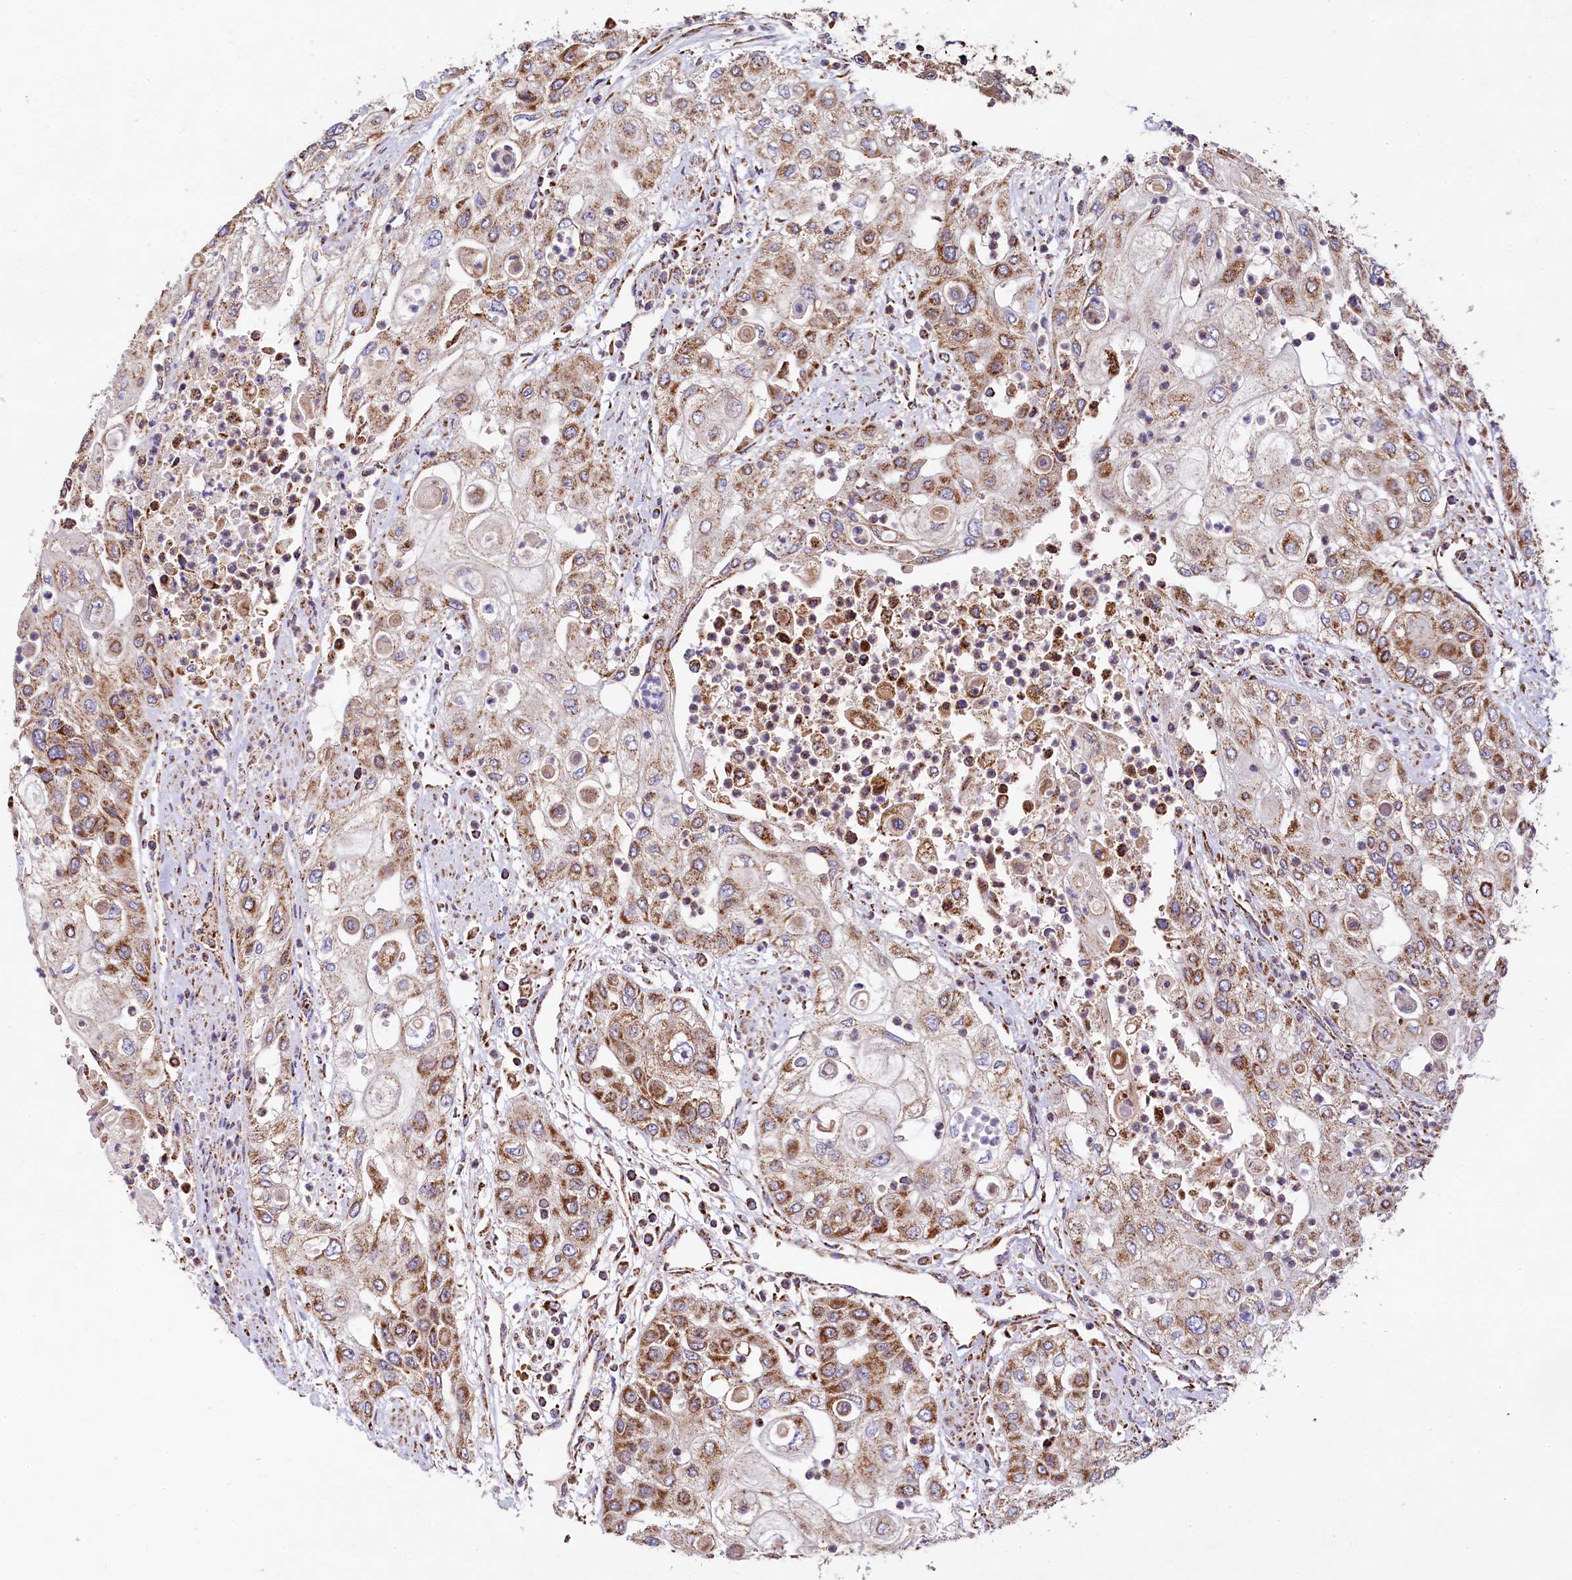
{"staining": {"intensity": "moderate", "quantity": ">75%", "location": "cytoplasmic/membranous"}, "tissue": "urothelial cancer", "cell_type": "Tumor cells", "image_type": "cancer", "snomed": [{"axis": "morphology", "description": "Urothelial carcinoma, High grade"}, {"axis": "topography", "description": "Urinary bladder"}], "caption": "Immunohistochemistry (DAB) staining of urothelial cancer demonstrates moderate cytoplasmic/membranous protein expression in approximately >75% of tumor cells.", "gene": "CLYBL", "patient": {"sex": "female", "age": 79}}